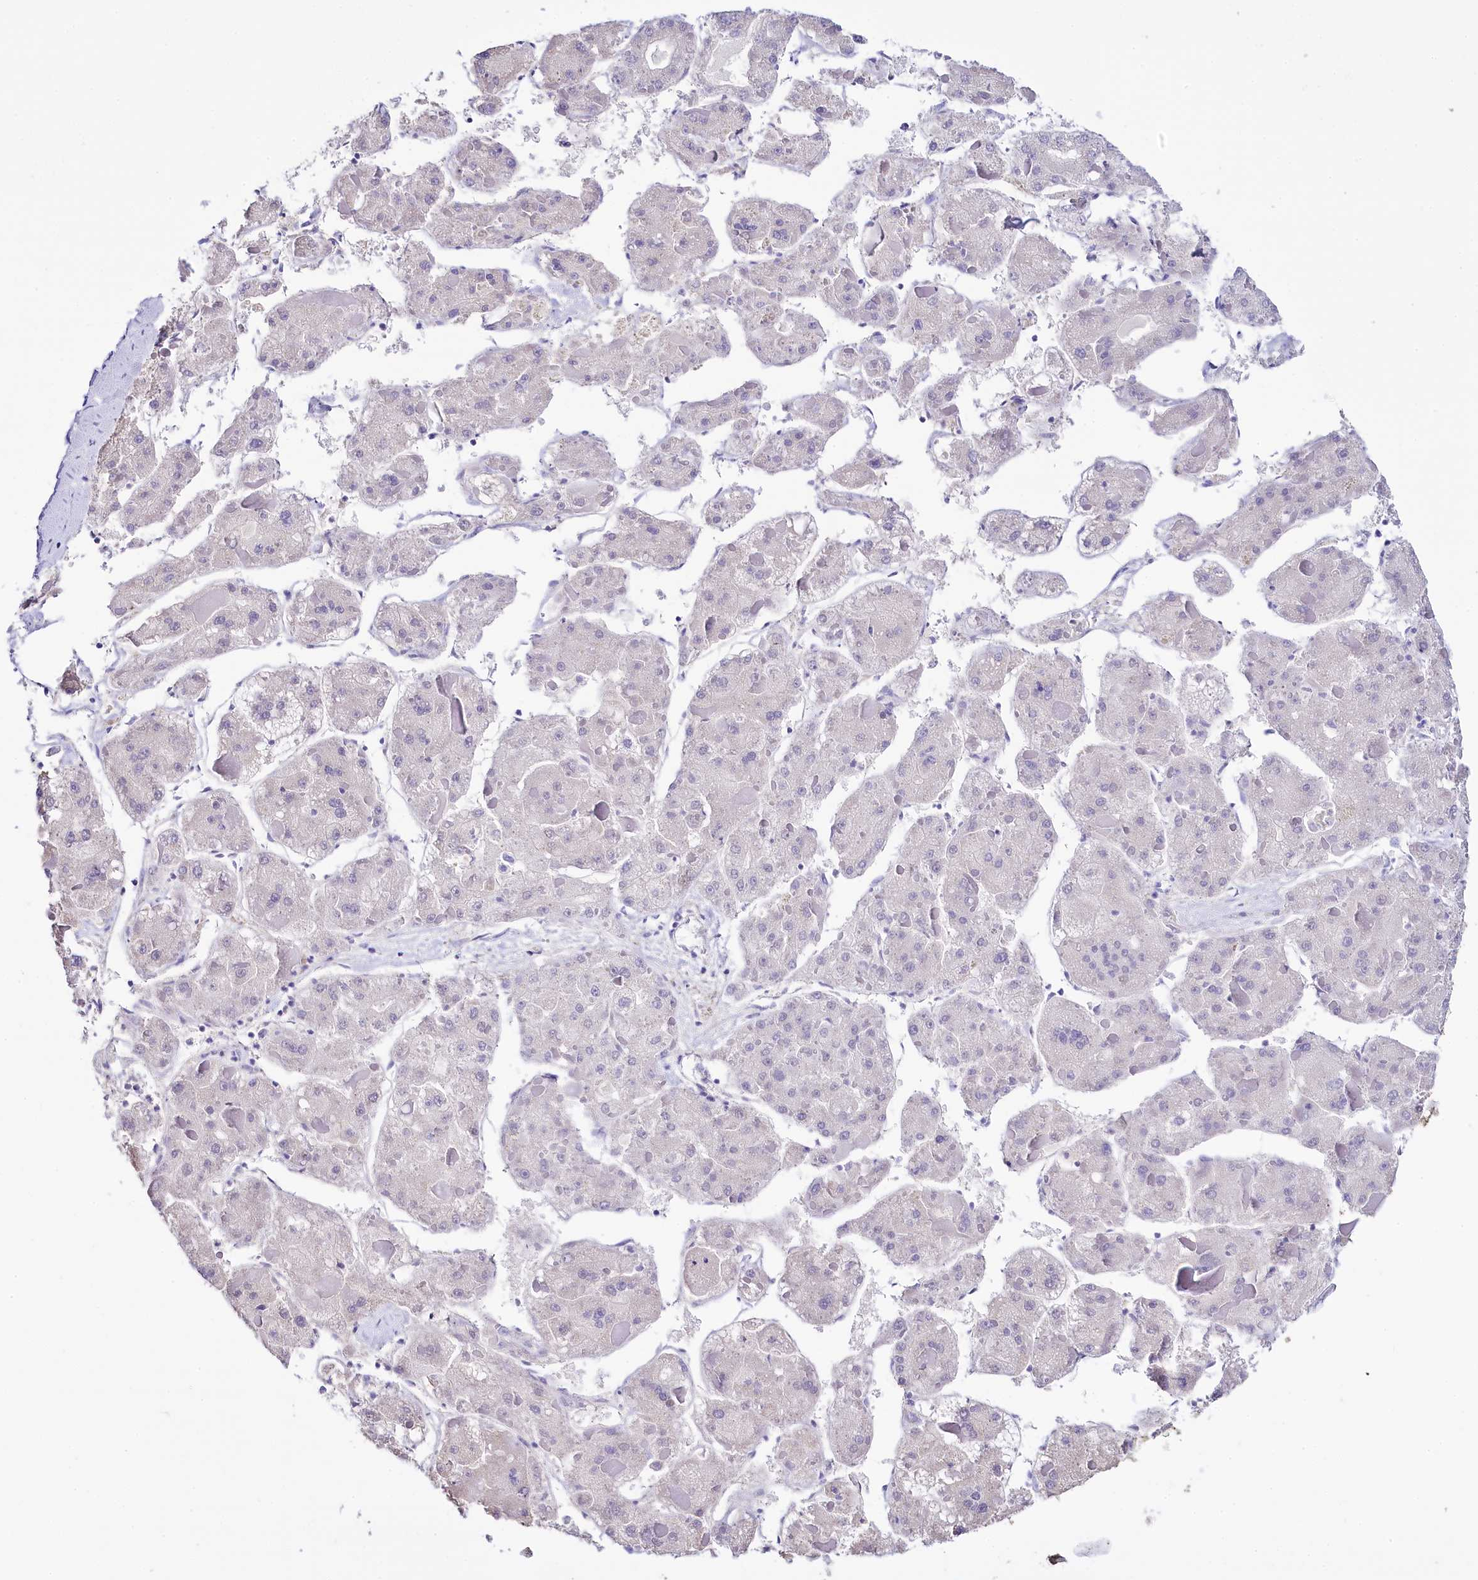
{"staining": {"intensity": "negative", "quantity": "none", "location": "none"}, "tissue": "liver cancer", "cell_type": "Tumor cells", "image_type": "cancer", "snomed": [{"axis": "morphology", "description": "Carcinoma, Hepatocellular, NOS"}, {"axis": "topography", "description": "Liver"}], "caption": "Tumor cells are negative for brown protein staining in hepatocellular carcinoma (liver).", "gene": "SPATS2", "patient": {"sex": "female", "age": 73}}